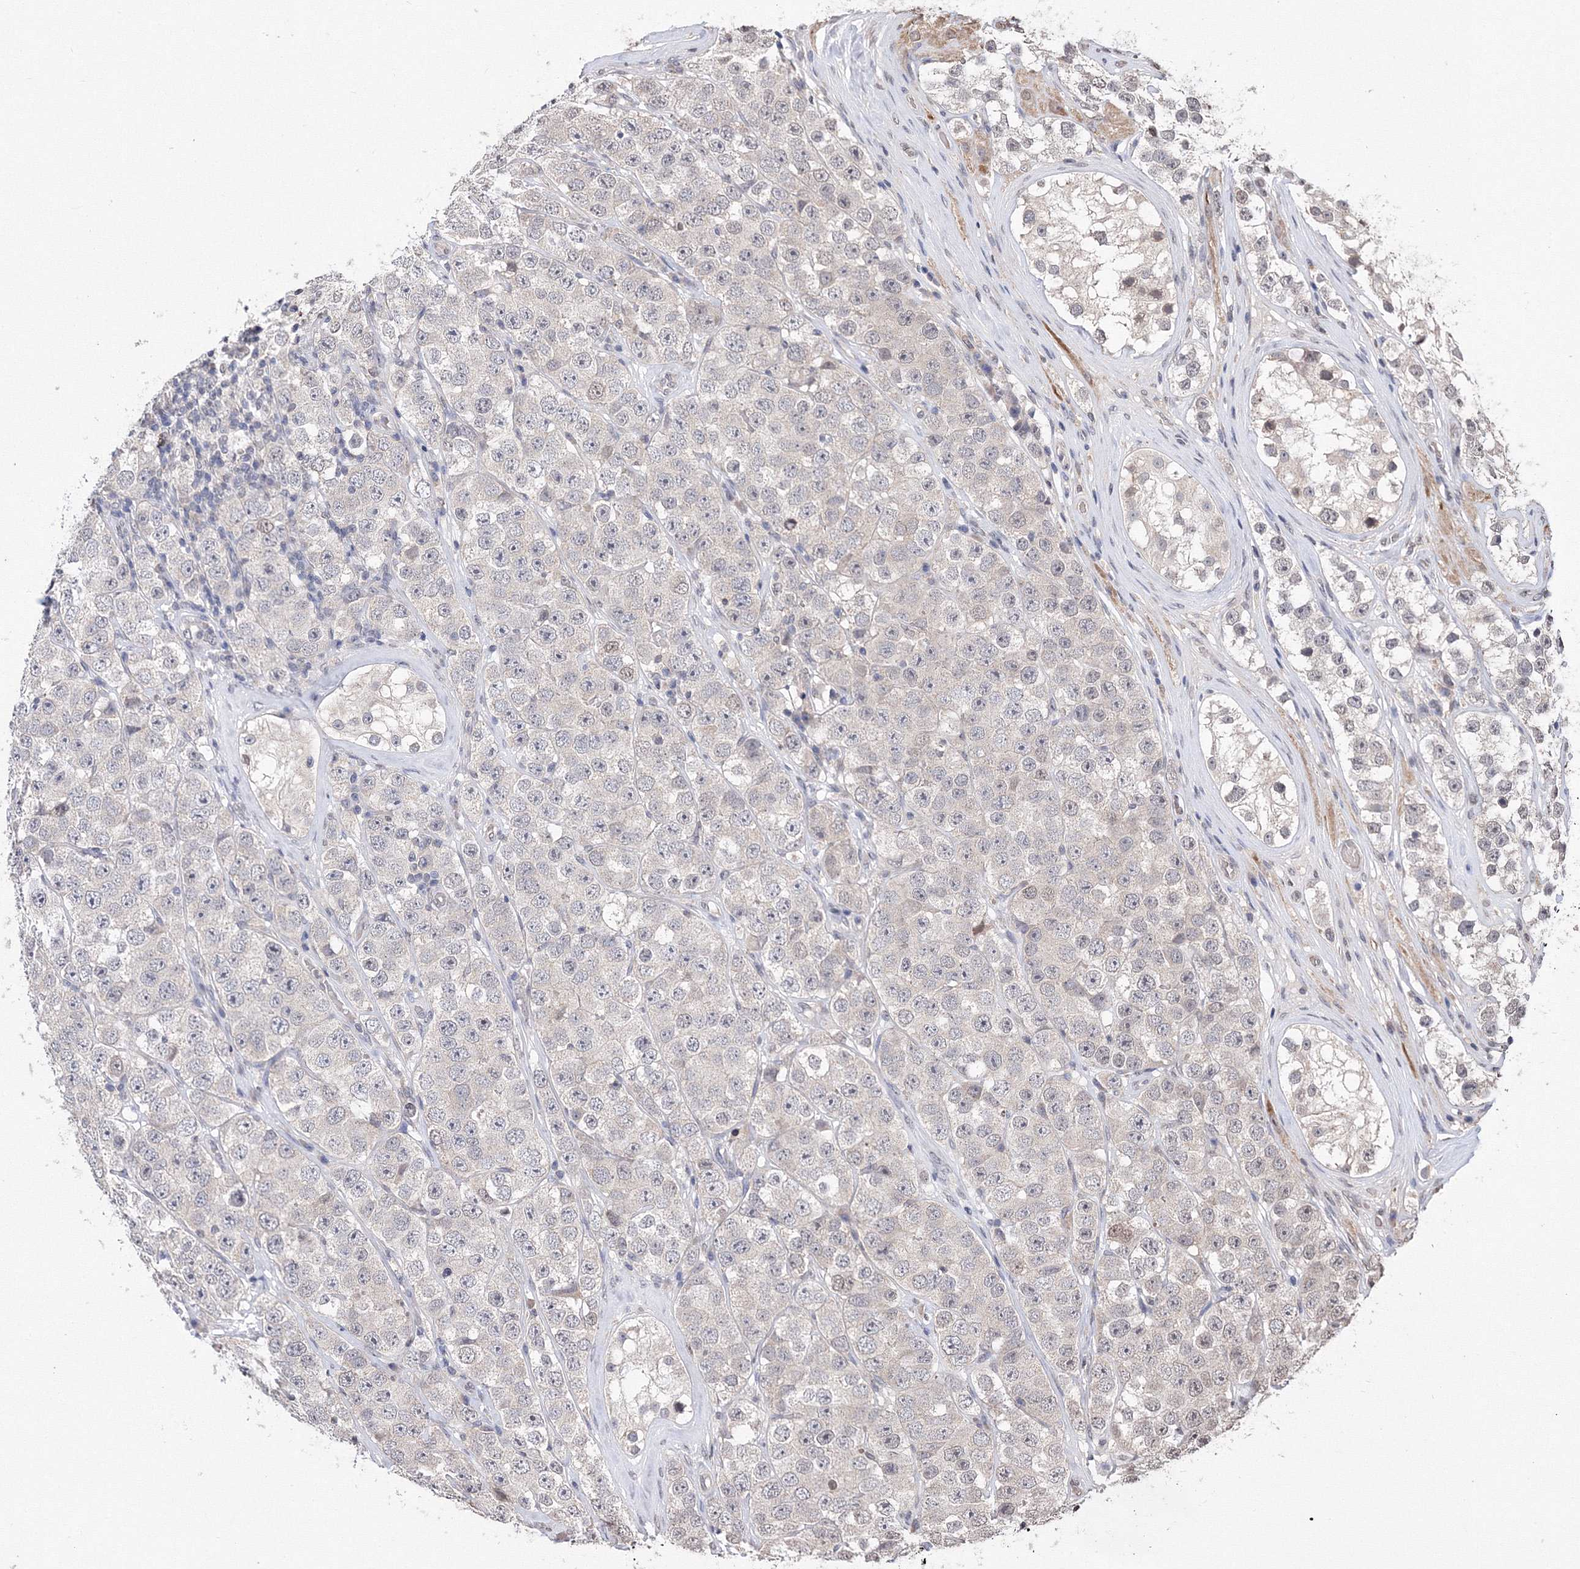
{"staining": {"intensity": "negative", "quantity": "none", "location": "none"}, "tissue": "testis cancer", "cell_type": "Tumor cells", "image_type": "cancer", "snomed": [{"axis": "morphology", "description": "Seminoma, NOS"}, {"axis": "topography", "description": "Testis"}], "caption": "Human testis seminoma stained for a protein using IHC exhibits no staining in tumor cells.", "gene": "GPN1", "patient": {"sex": "male", "age": 28}}